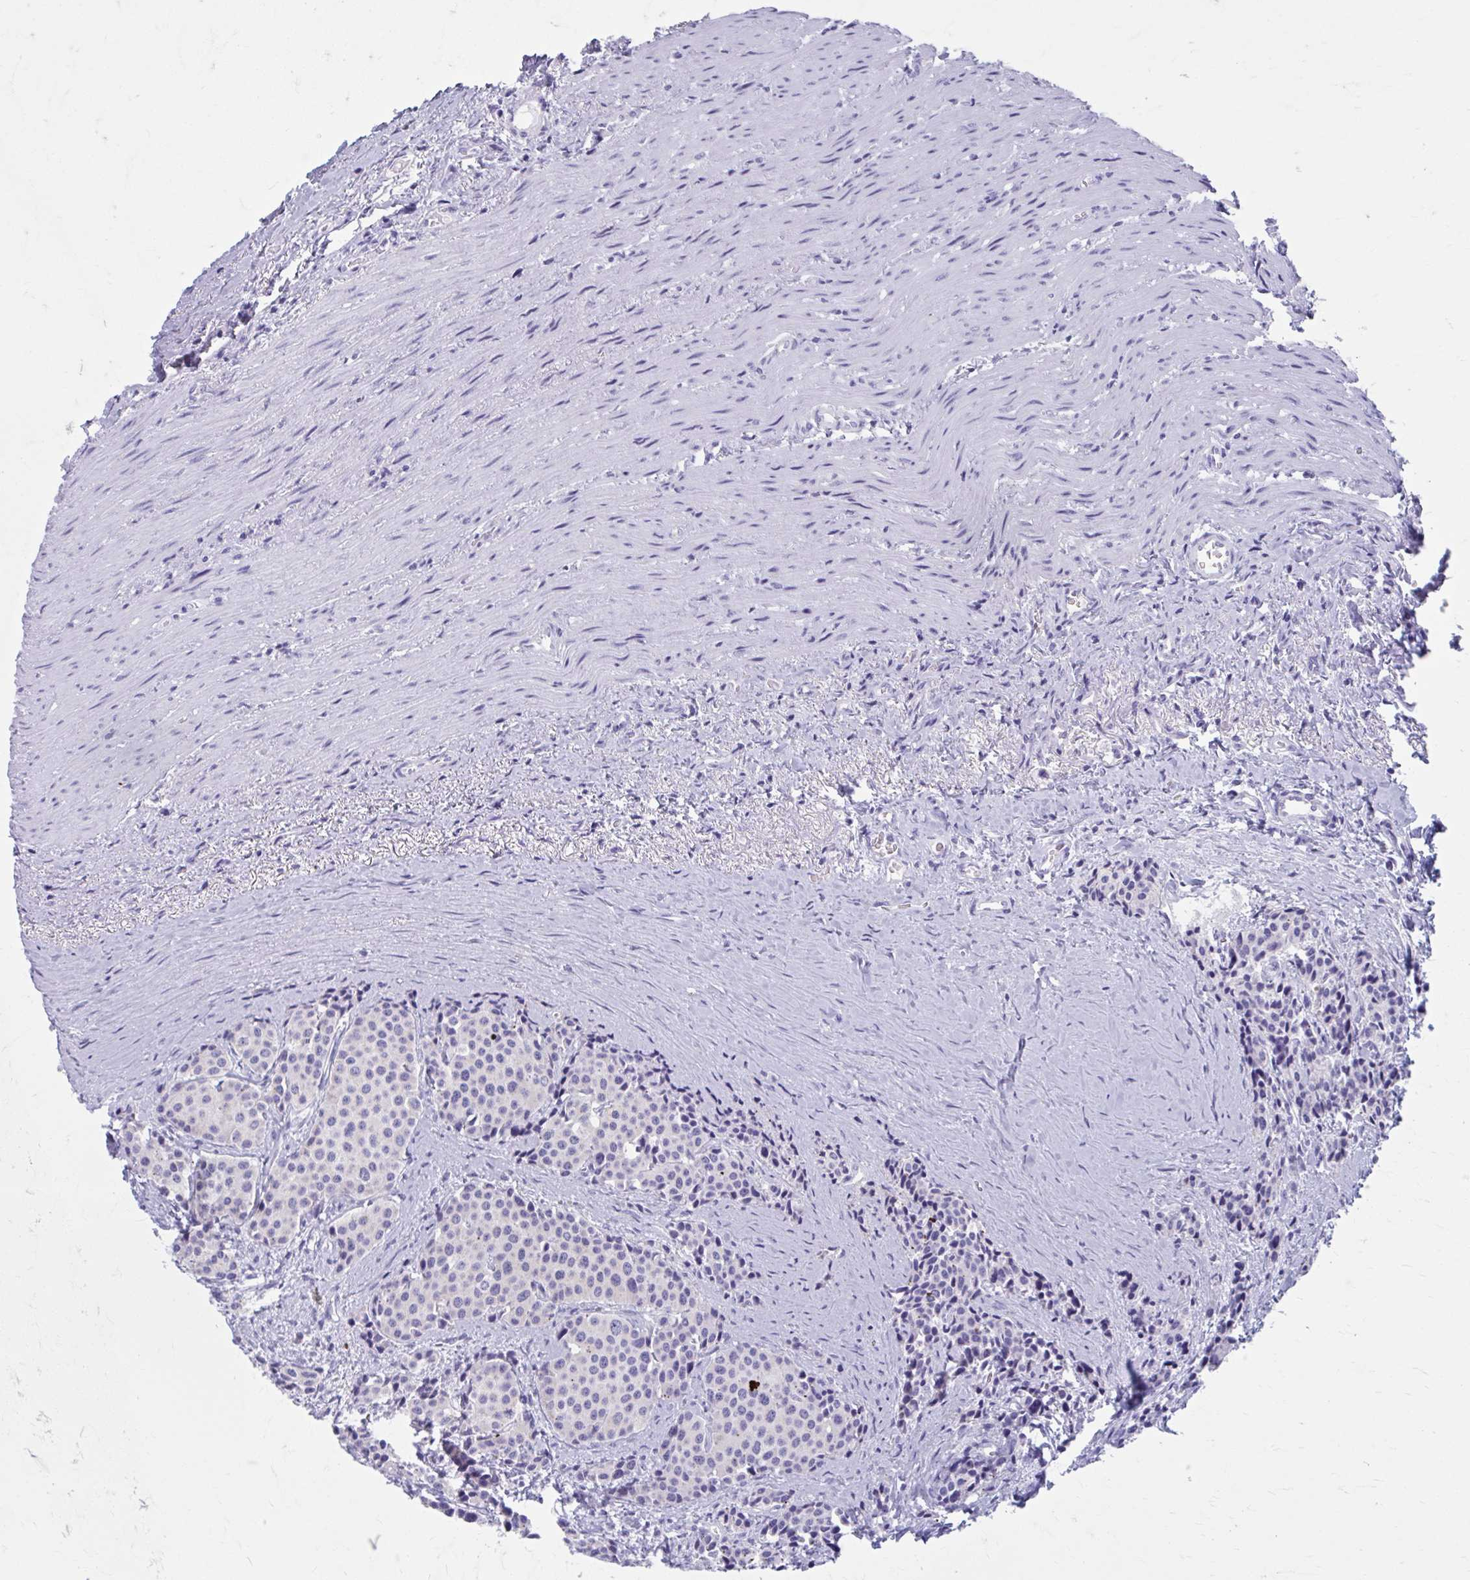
{"staining": {"intensity": "negative", "quantity": "none", "location": "none"}, "tissue": "carcinoid", "cell_type": "Tumor cells", "image_type": "cancer", "snomed": [{"axis": "morphology", "description": "Carcinoid, malignant, NOS"}, {"axis": "topography", "description": "Small intestine"}], "caption": "Image shows no protein staining in tumor cells of carcinoid (malignant) tissue.", "gene": "KCNE2", "patient": {"sex": "male", "age": 73}}